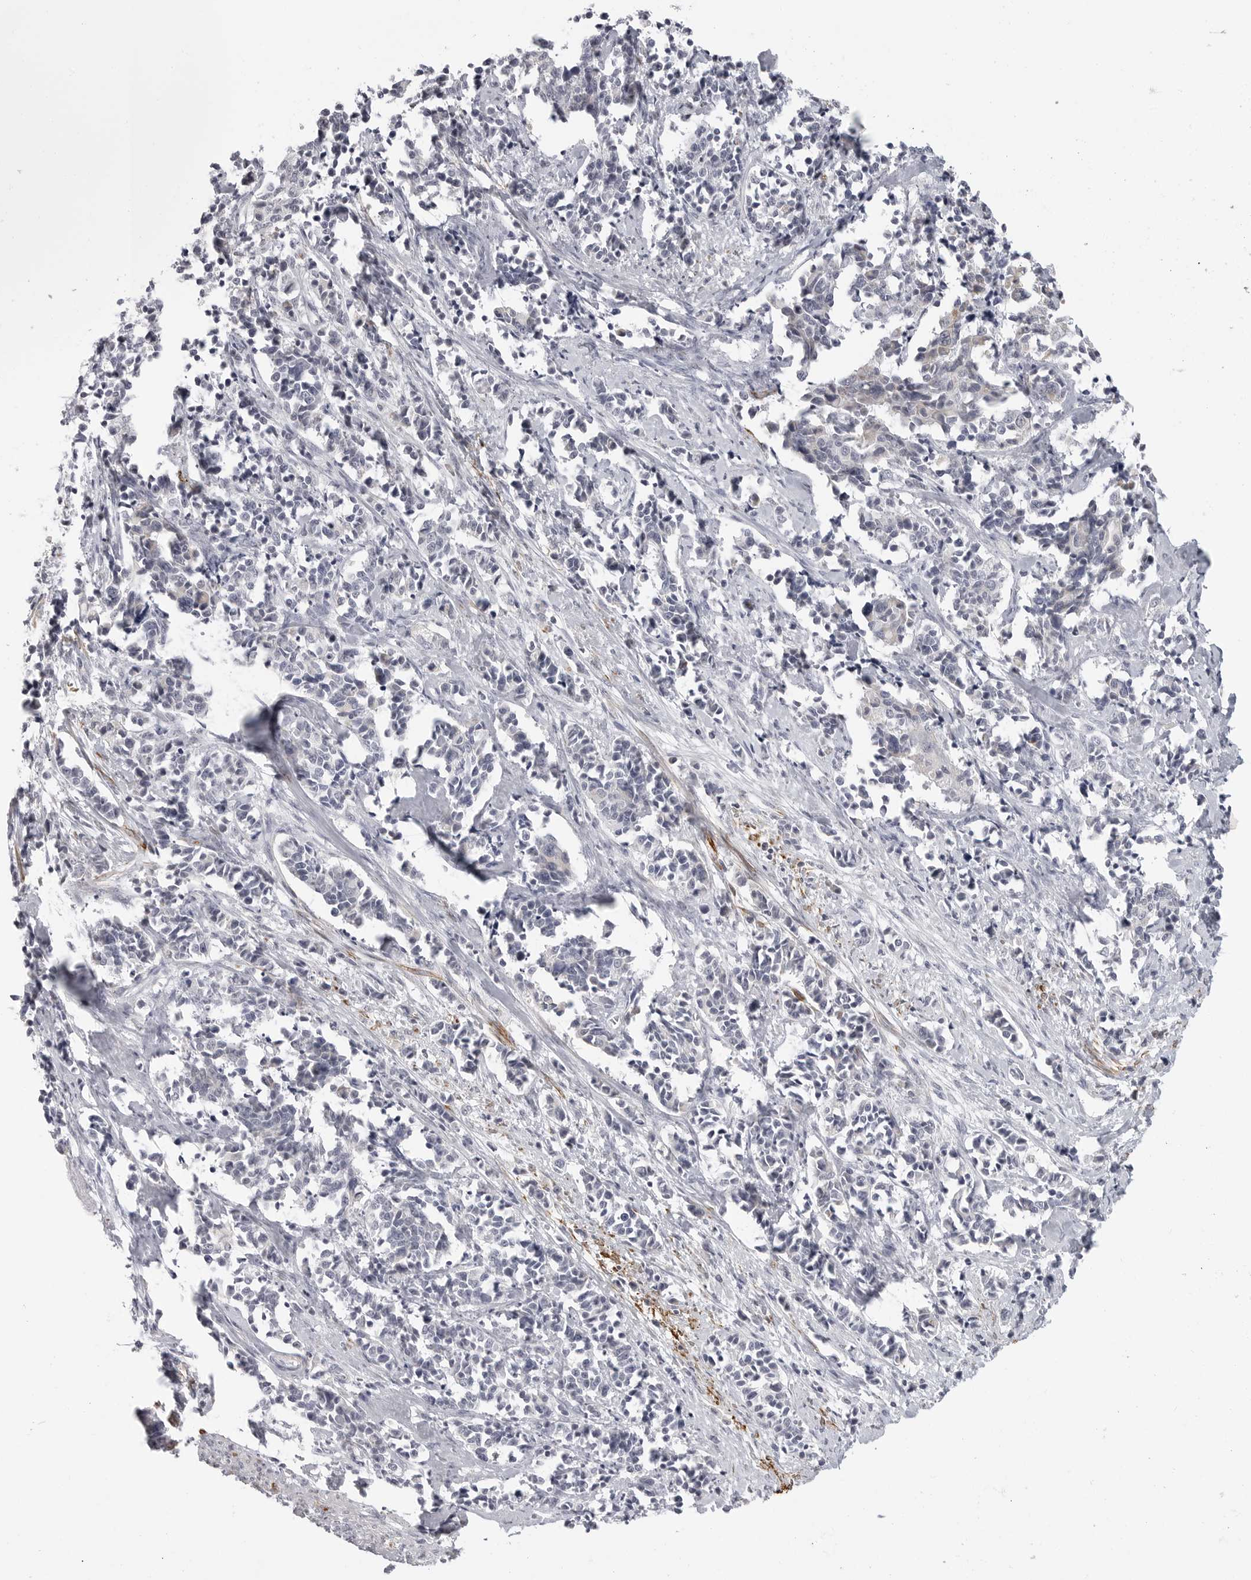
{"staining": {"intensity": "negative", "quantity": "none", "location": "none"}, "tissue": "cervical cancer", "cell_type": "Tumor cells", "image_type": "cancer", "snomed": [{"axis": "morphology", "description": "Normal tissue, NOS"}, {"axis": "morphology", "description": "Squamous cell carcinoma, NOS"}, {"axis": "topography", "description": "Cervix"}], "caption": "A histopathology image of cervical squamous cell carcinoma stained for a protein demonstrates no brown staining in tumor cells.", "gene": "MAP7D1", "patient": {"sex": "female", "age": 35}}